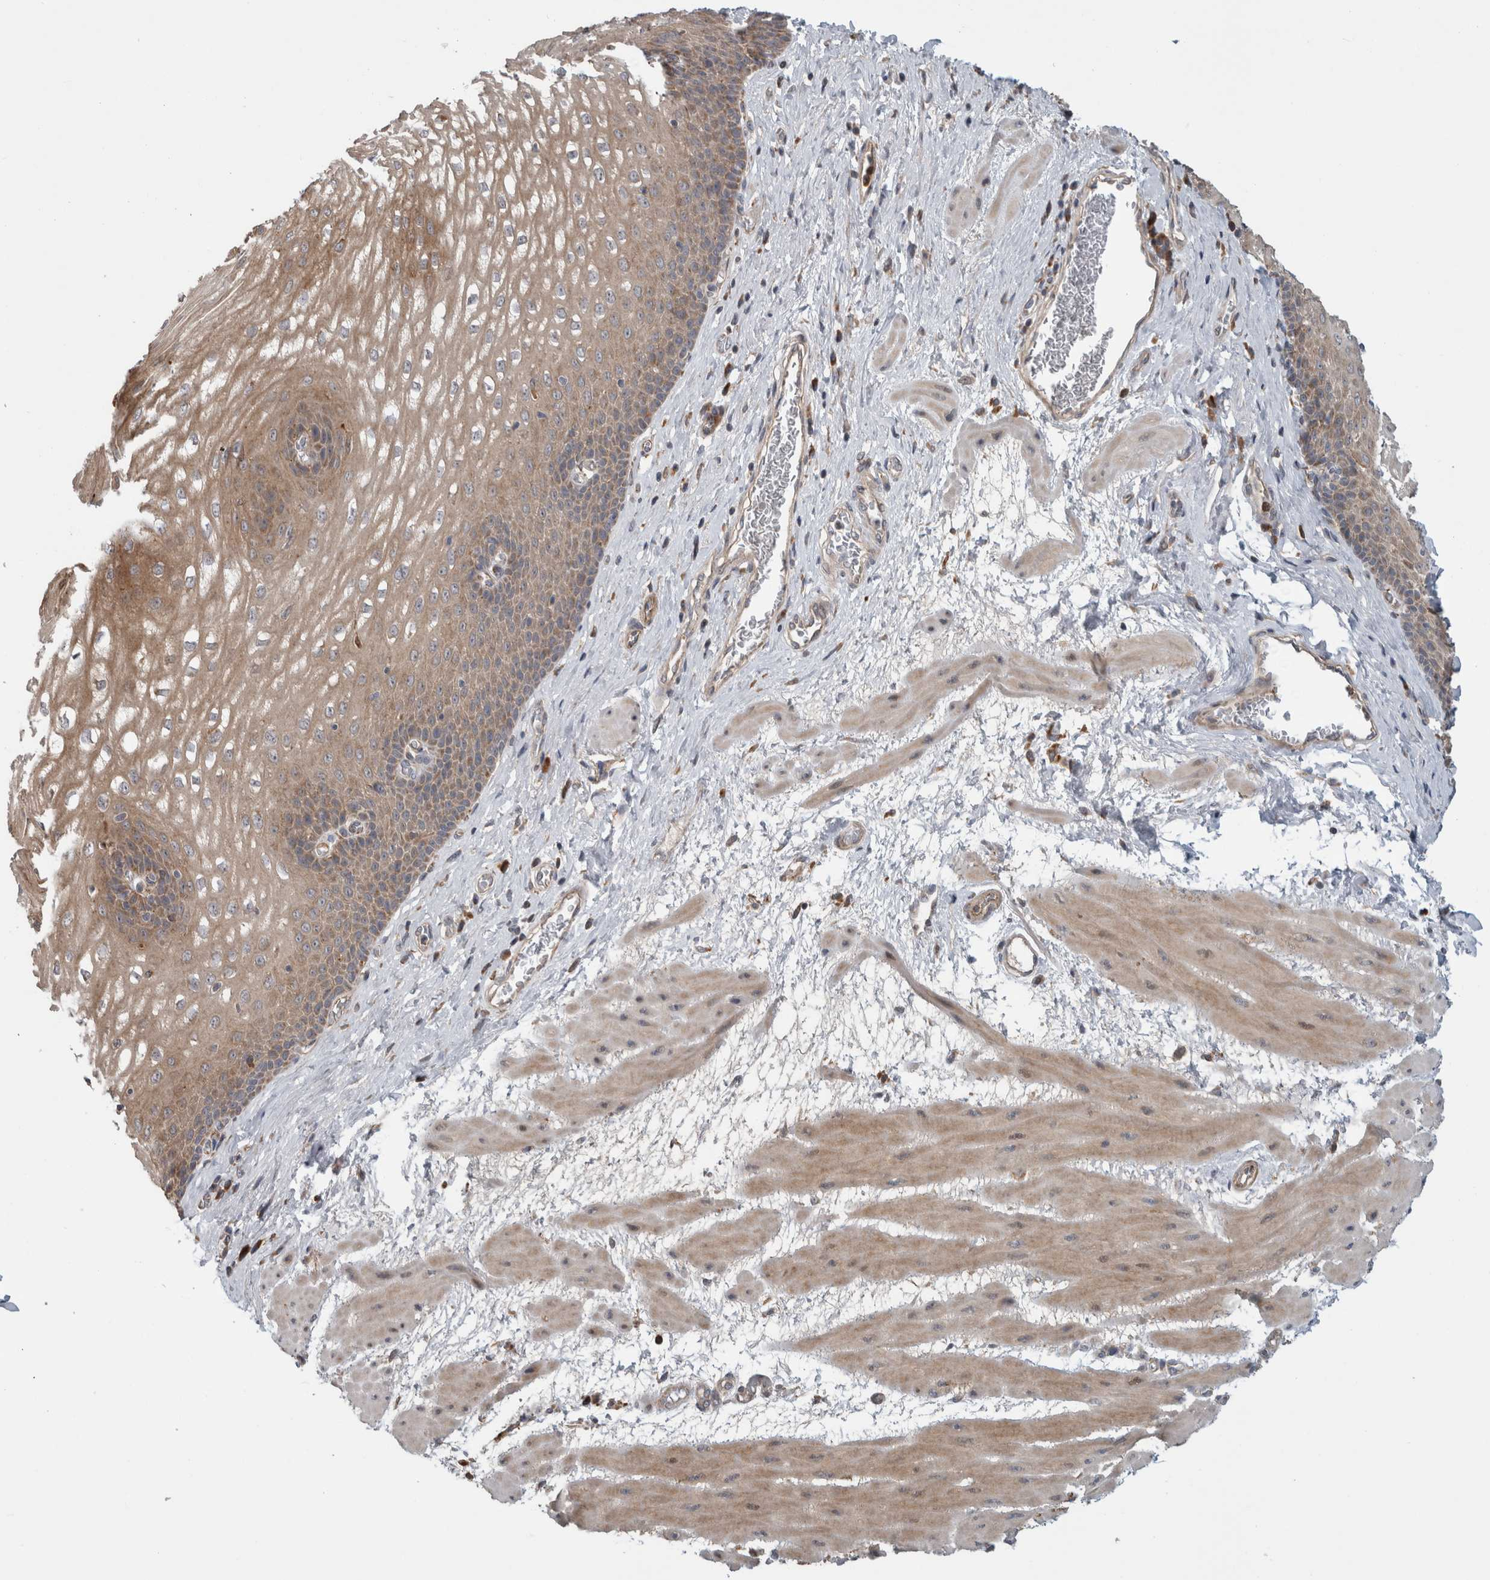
{"staining": {"intensity": "moderate", "quantity": ">75%", "location": "cytoplasmic/membranous"}, "tissue": "esophagus", "cell_type": "Squamous epithelial cells", "image_type": "normal", "snomed": [{"axis": "morphology", "description": "Normal tissue, NOS"}, {"axis": "topography", "description": "Esophagus"}], "caption": "IHC image of unremarkable esophagus: human esophagus stained using immunohistochemistry (IHC) shows medium levels of moderate protein expression localized specifically in the cytoplasmic/membranous of squamous epithelial cells, appearing as a cytoplasmic/membranous brown color.", "gene": "ADGRL3", "patient": {"sex": "male", "age": 48}}